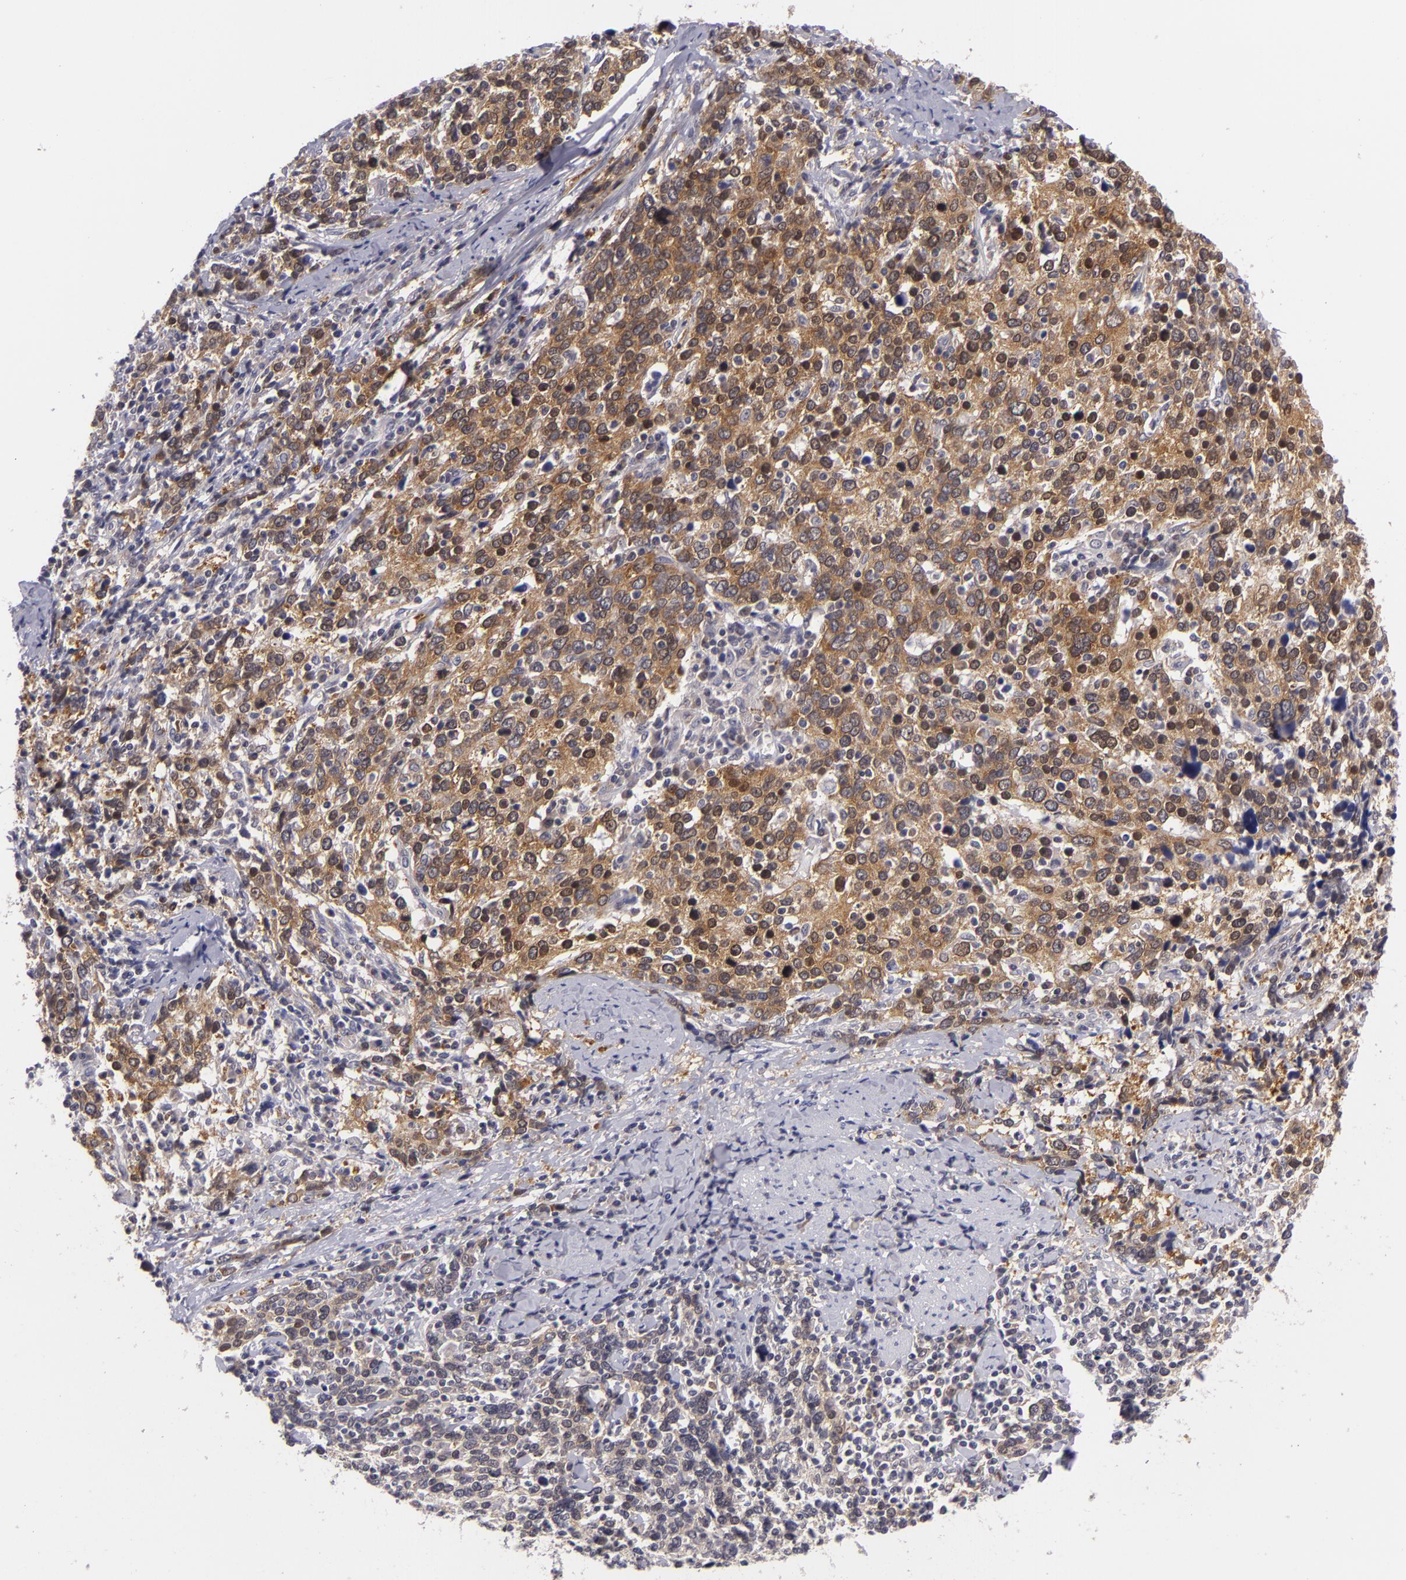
{"staining": {"intensity": "moderate", "quantity": ">75%", "location": "cytoplasmic/membranous"}, "tissue": "cervical cancer", "cell_type": "Tumor cells", "image_type": "cancer", "snomed": [{"axis": "morphology", "description": "Squamous cell carcinoma, NOS"}, {"axis": "topography", "description": "Cervix"}], "caption": "Cervical squamous cell carcinoma was stained to show a protein in brown. There is medium levels of moderate cytoplasmic/membranous staining in approximately >75% of tumor cells.", "gene": "BCL10", "patient": {"sex": "female", "age": 41}}